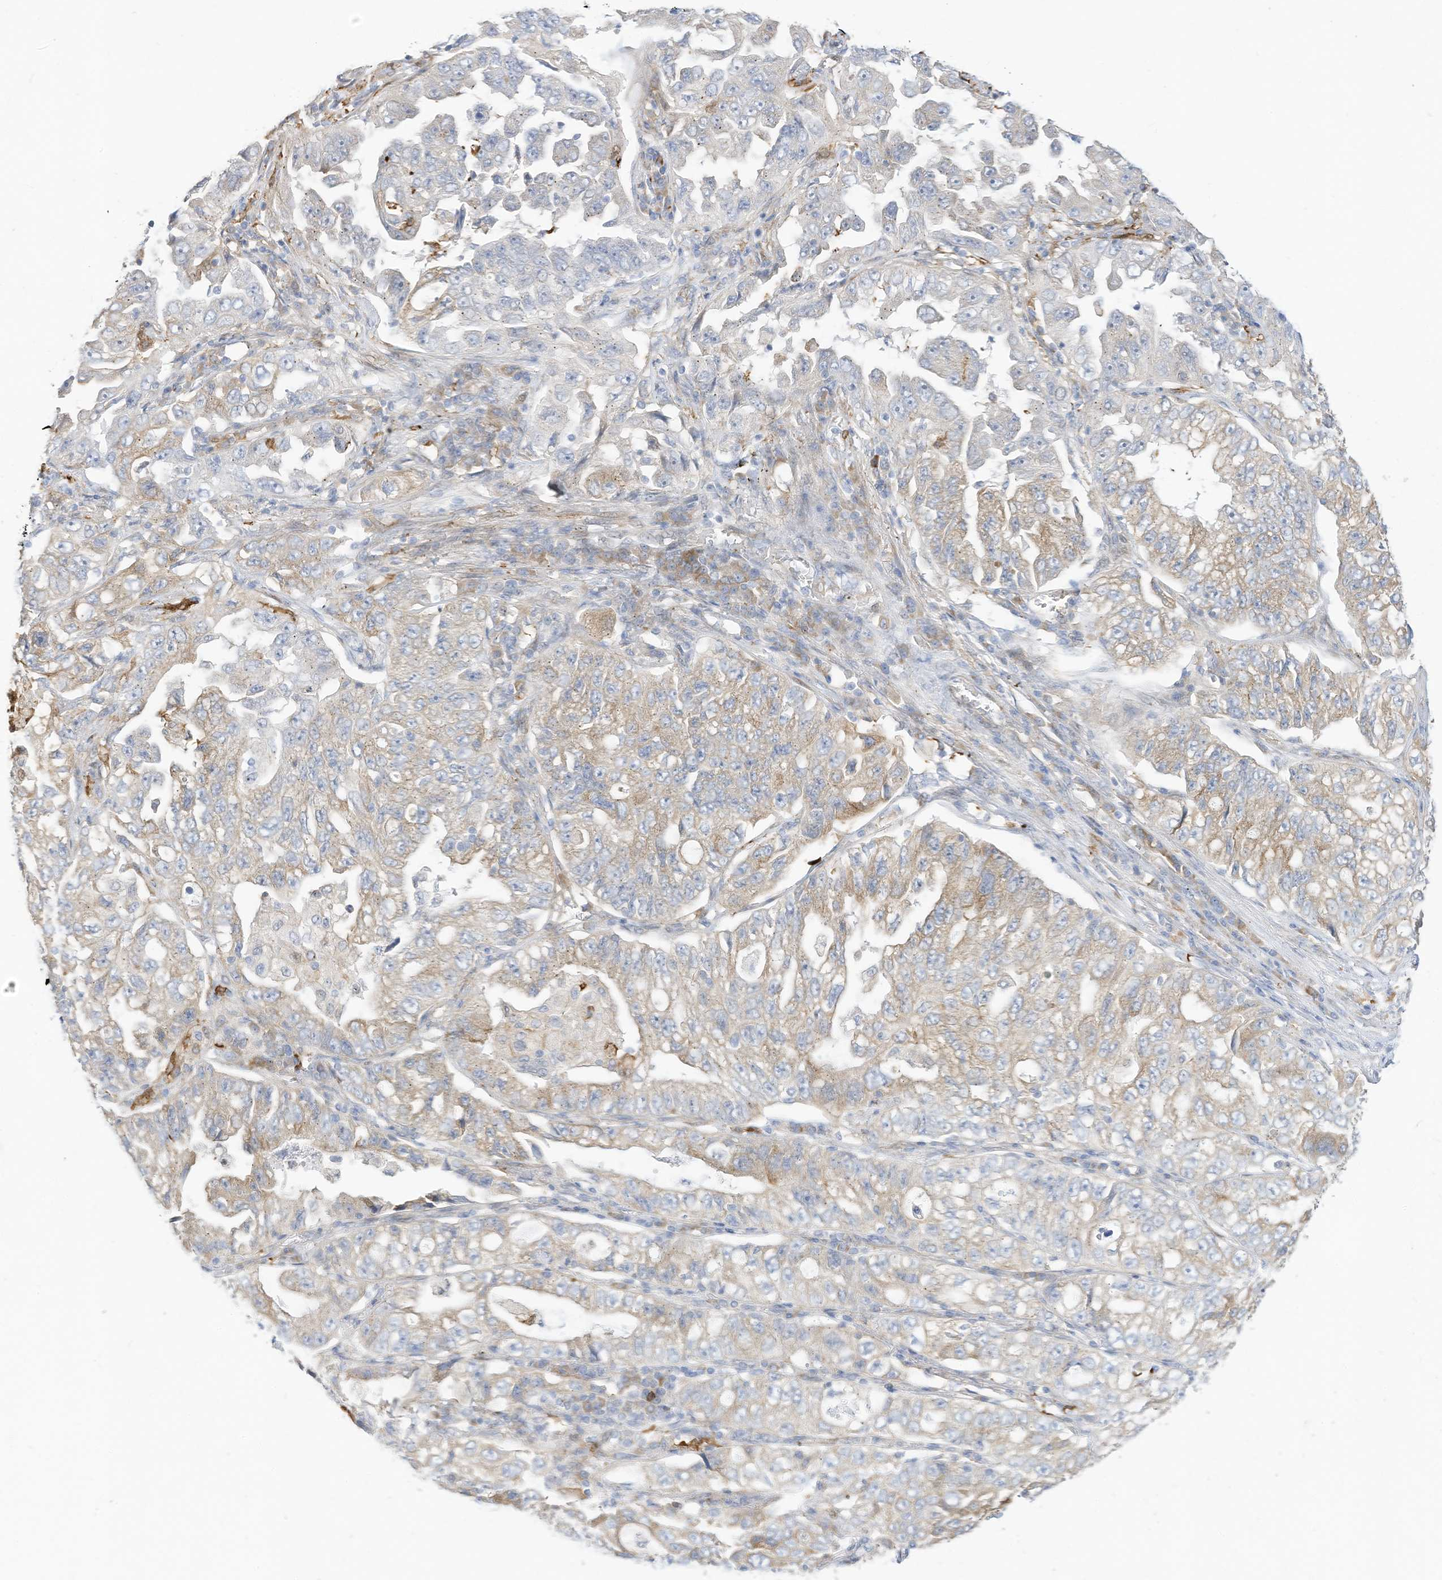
{"staining": {"intensity": "moderate", "quantity": "<25%", "location": "cytoplasmic/membranous"}, "tissue": "lung cancer", "cell_type": "Tumor cells", "image_type": "cancer", "snomed": [{"axis": "morphology", "description": "Adenocarcinoma, NOS"}, {"axis": "topography", "description": "Lung"}], "caption": "A brown stain labels moderate cytoplasmic/membranous expression of a protein in human lung cancer (adenocarcinoma) tumor cells.", "gene": "ATP13A1", "patient": {"sex": "female", "age": 51}}